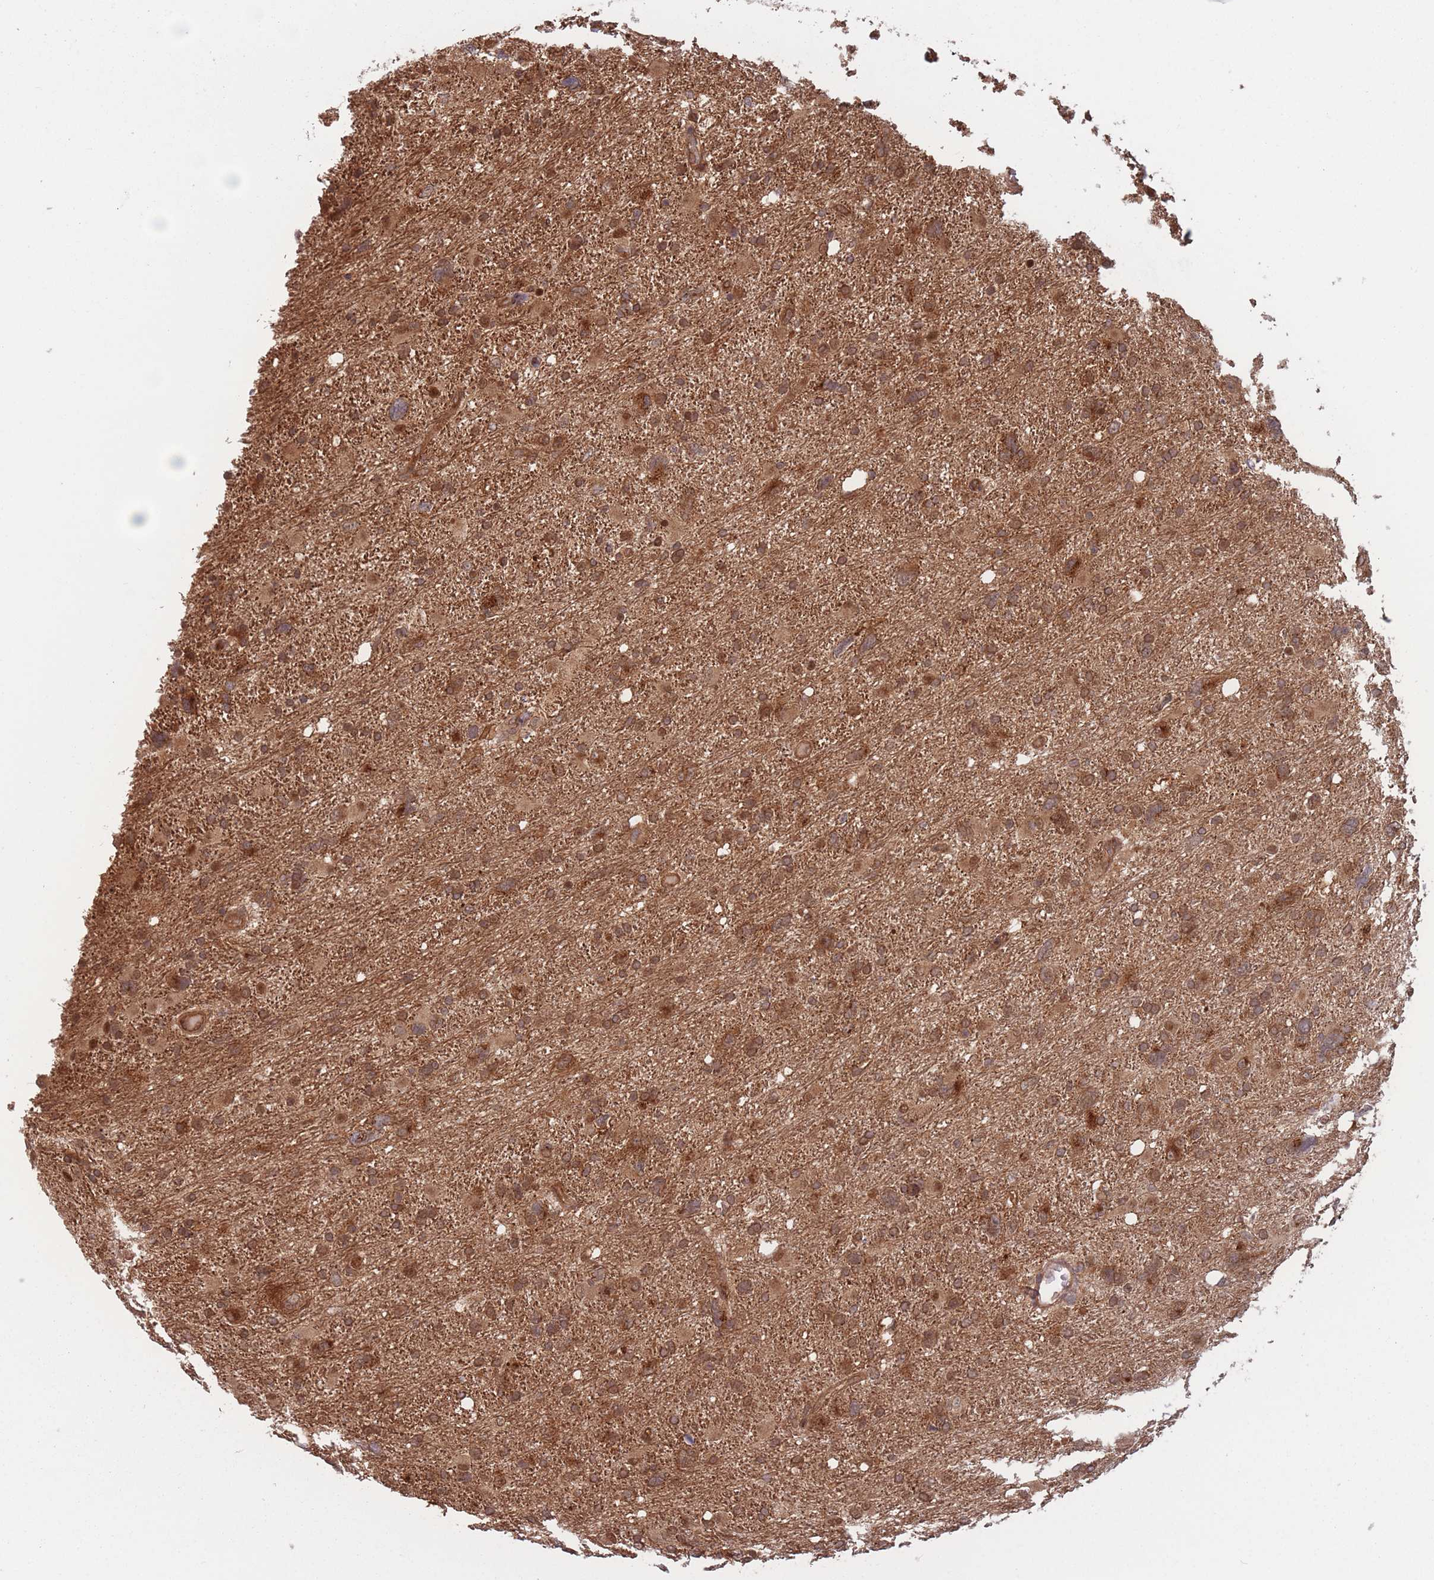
{"staining": {"intensity": "moderate", "quantity": ">75%", "location": "cytoplasmic/membranous"}, "tissue": "glioma", "cell_type": "Tumor cells", "image_type": "cancer", "snomed": [{"axis": "morphology", "description": "Glioma, malignant, High grade"}, {"axis": "topography", "description": "Brain"}], "caption": "IHC of malignant glioma (high-grade) displays medium levels of moderate cytoplasmic/membranous expression in about >75% of tumor cells. (Stains: DAB (3,3'-diaminobenzidine) in brown, nuclei in blue, Microscopy: brightfield microscopy at high magnification).", "gene": "PODXL2", "patient": {"sex": "male", "age": 61}}